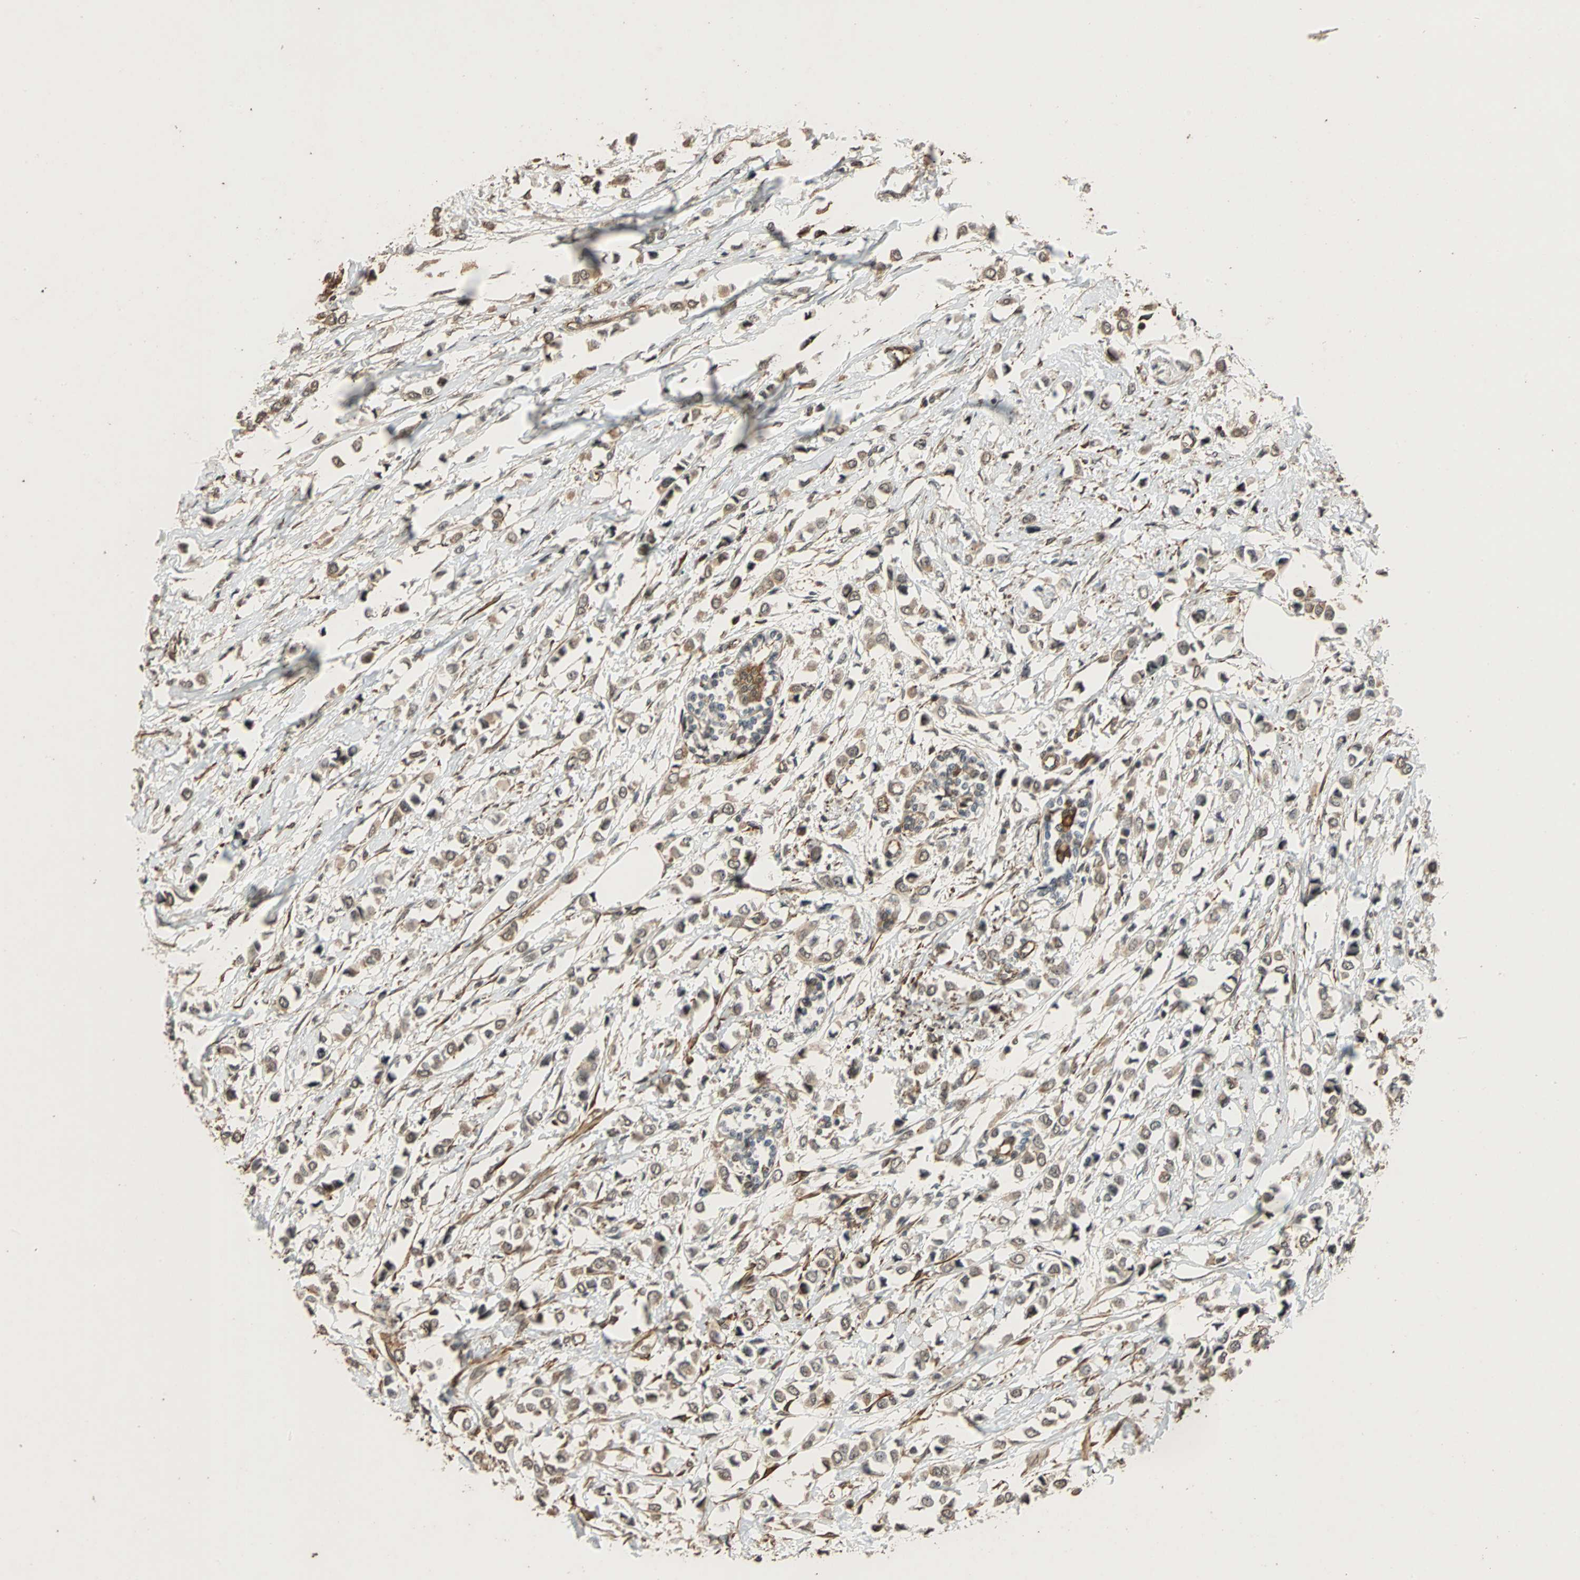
{"staining": {"intensity": "moderate", "quantity": ">75%", "location": "cytoplasmic/membranous,nuclear"}, "tissue": "breast cancer", "cell_type": "Tumor cells", "image_type": "cancer", "snomed": [{"axis": "morphology", "description": "Lobular carcinoma"}, {"axis": "topography", "description": "Breast"}], "caption": "Breast cancer stained for a protein (brown) exhibits moderate cytoplasmic/membranous and nuclear positive positivity in approximately >75% of tumor cells.", "gene": "CDC5L", "patient": {"sex": "female", "age": 51}}